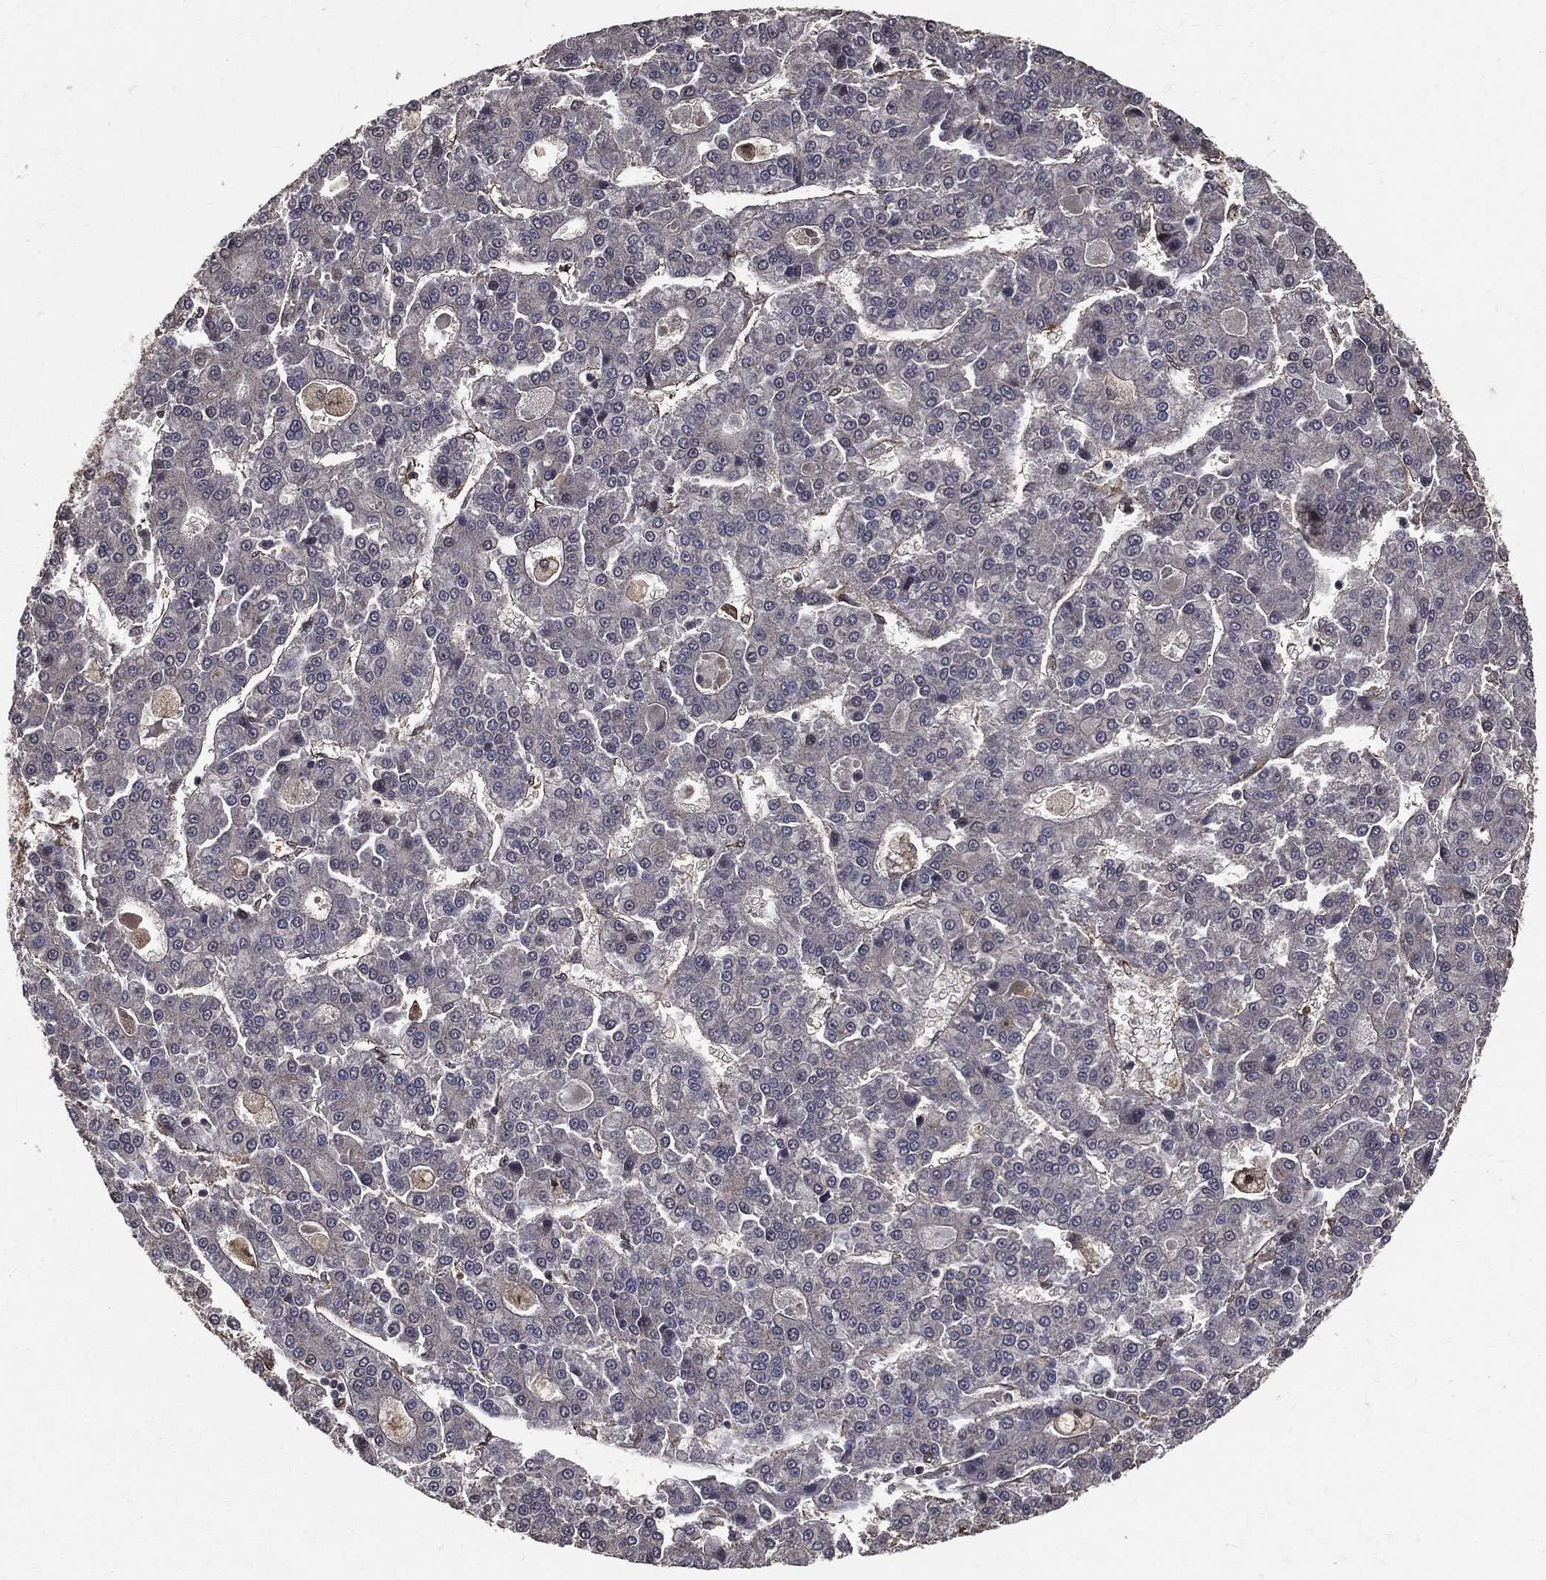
{"staining": {"intensity": "negative", "quantity": "none", "location": "none"}, "tissue": "liver cancer", "cell_type": "Tumor cells", "image_type": "cancer", "snomed": [{"axis": "morphology", "description": "Carcinoma, Hepatocellular, NOS"}, {"axis": "topography", "description": "Liver"}], "caption": "There is no significant positivity in tumor cells of hepatocellular carcinoma (liver). Nuclei are stained in blue.", "gene": "DPYSL2", "patient": {"sex": "male", "age": 70}}